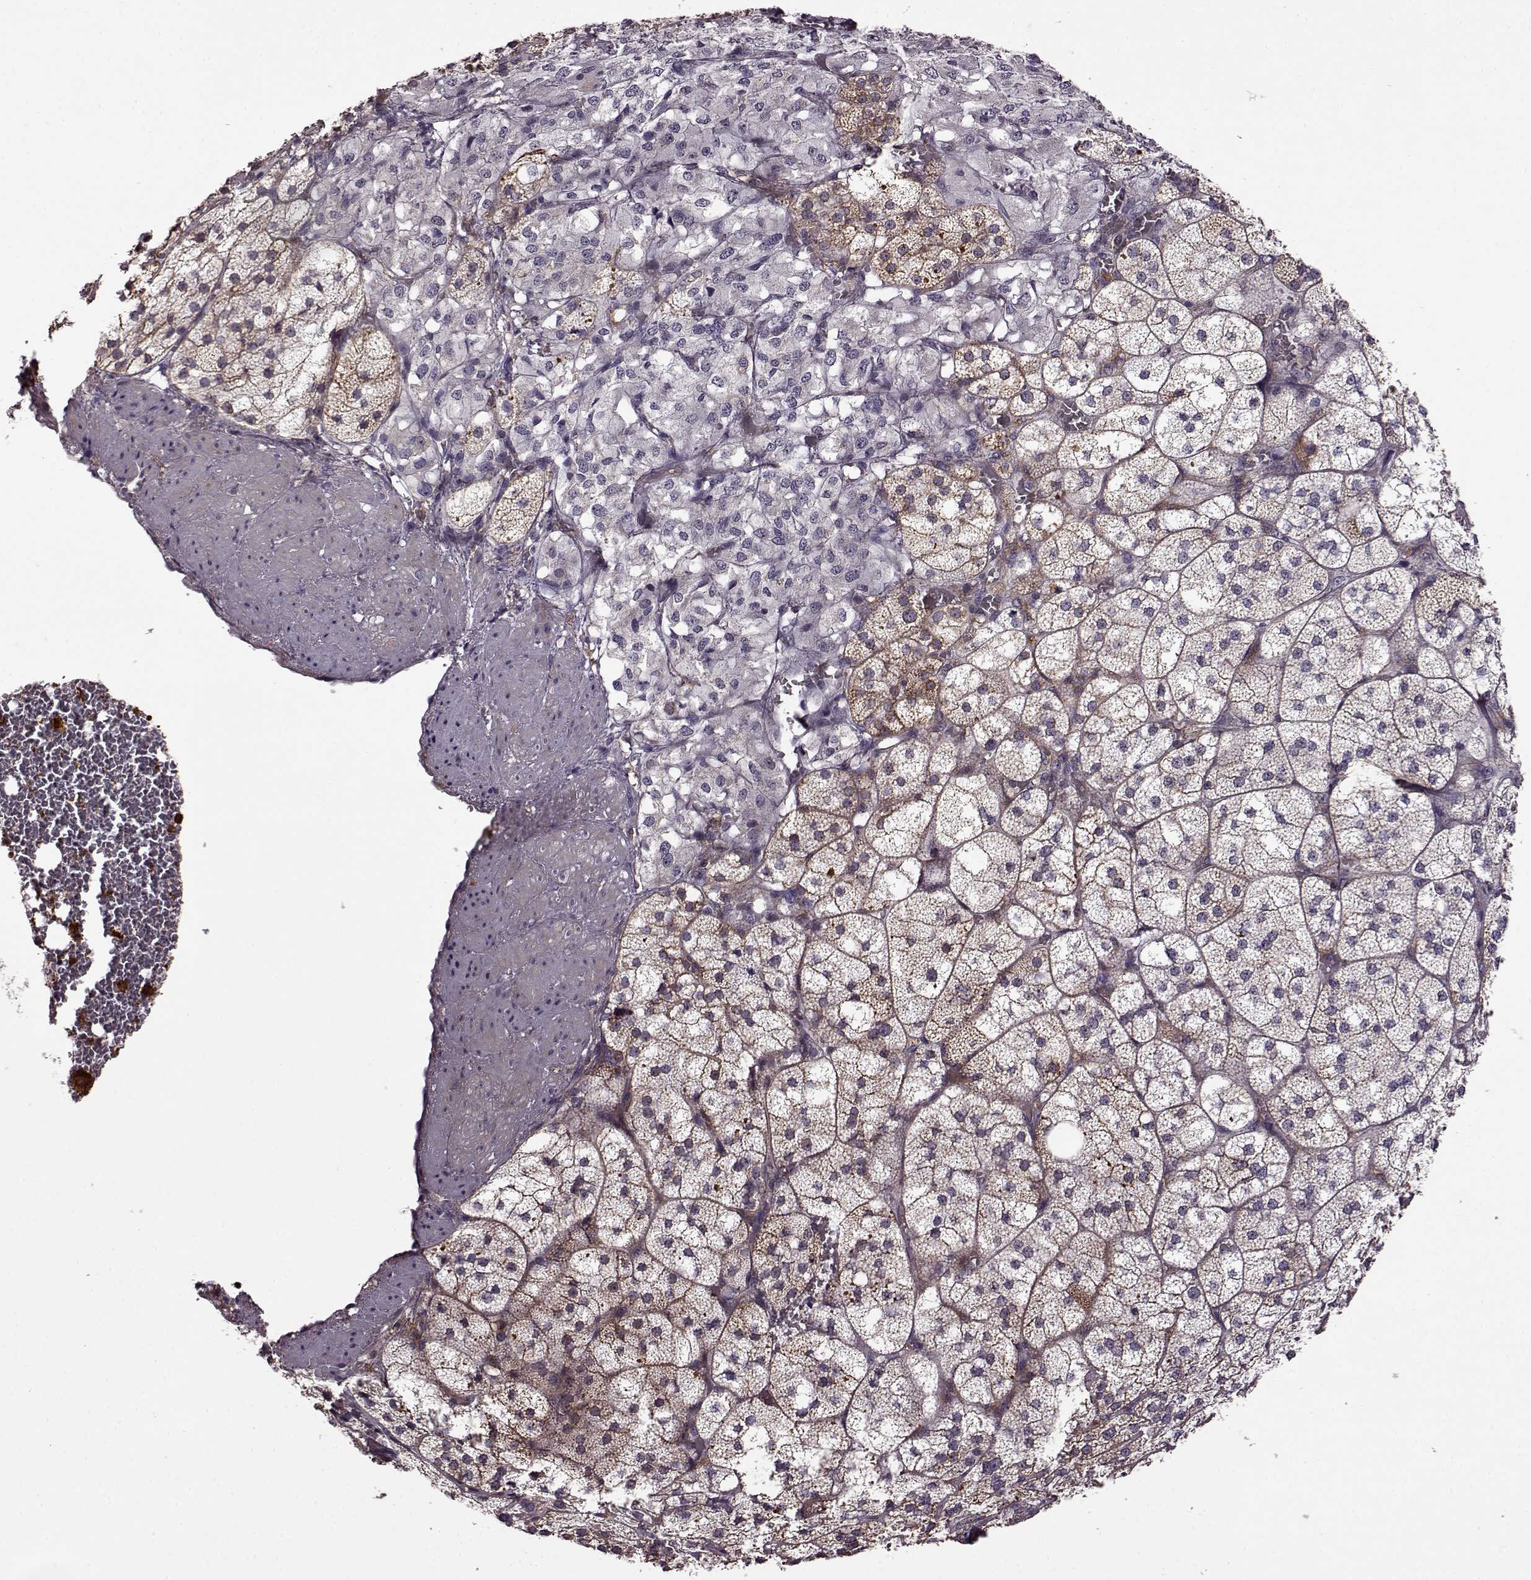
{"staining": {"intensity": "strong", "quantity": ">75%", "location": "cytoplasmic/membranous"}, "tissue": "adrenal gland", "cell_type": "Glandular cells", "image_type": "normal", "snomed": [{"axis": "morphology", "description": "Normal tissue, NOS"}, {"axis": "topography", "description": "Adrenal gland"}], "caption": "Strong cytoplasmic/membranous staining is appreciated in approximately >75% of glandular cells in unremarkable adrenal gland.", "gene": "MTSS1", "patient": {"sex": "female", "age": 60}}